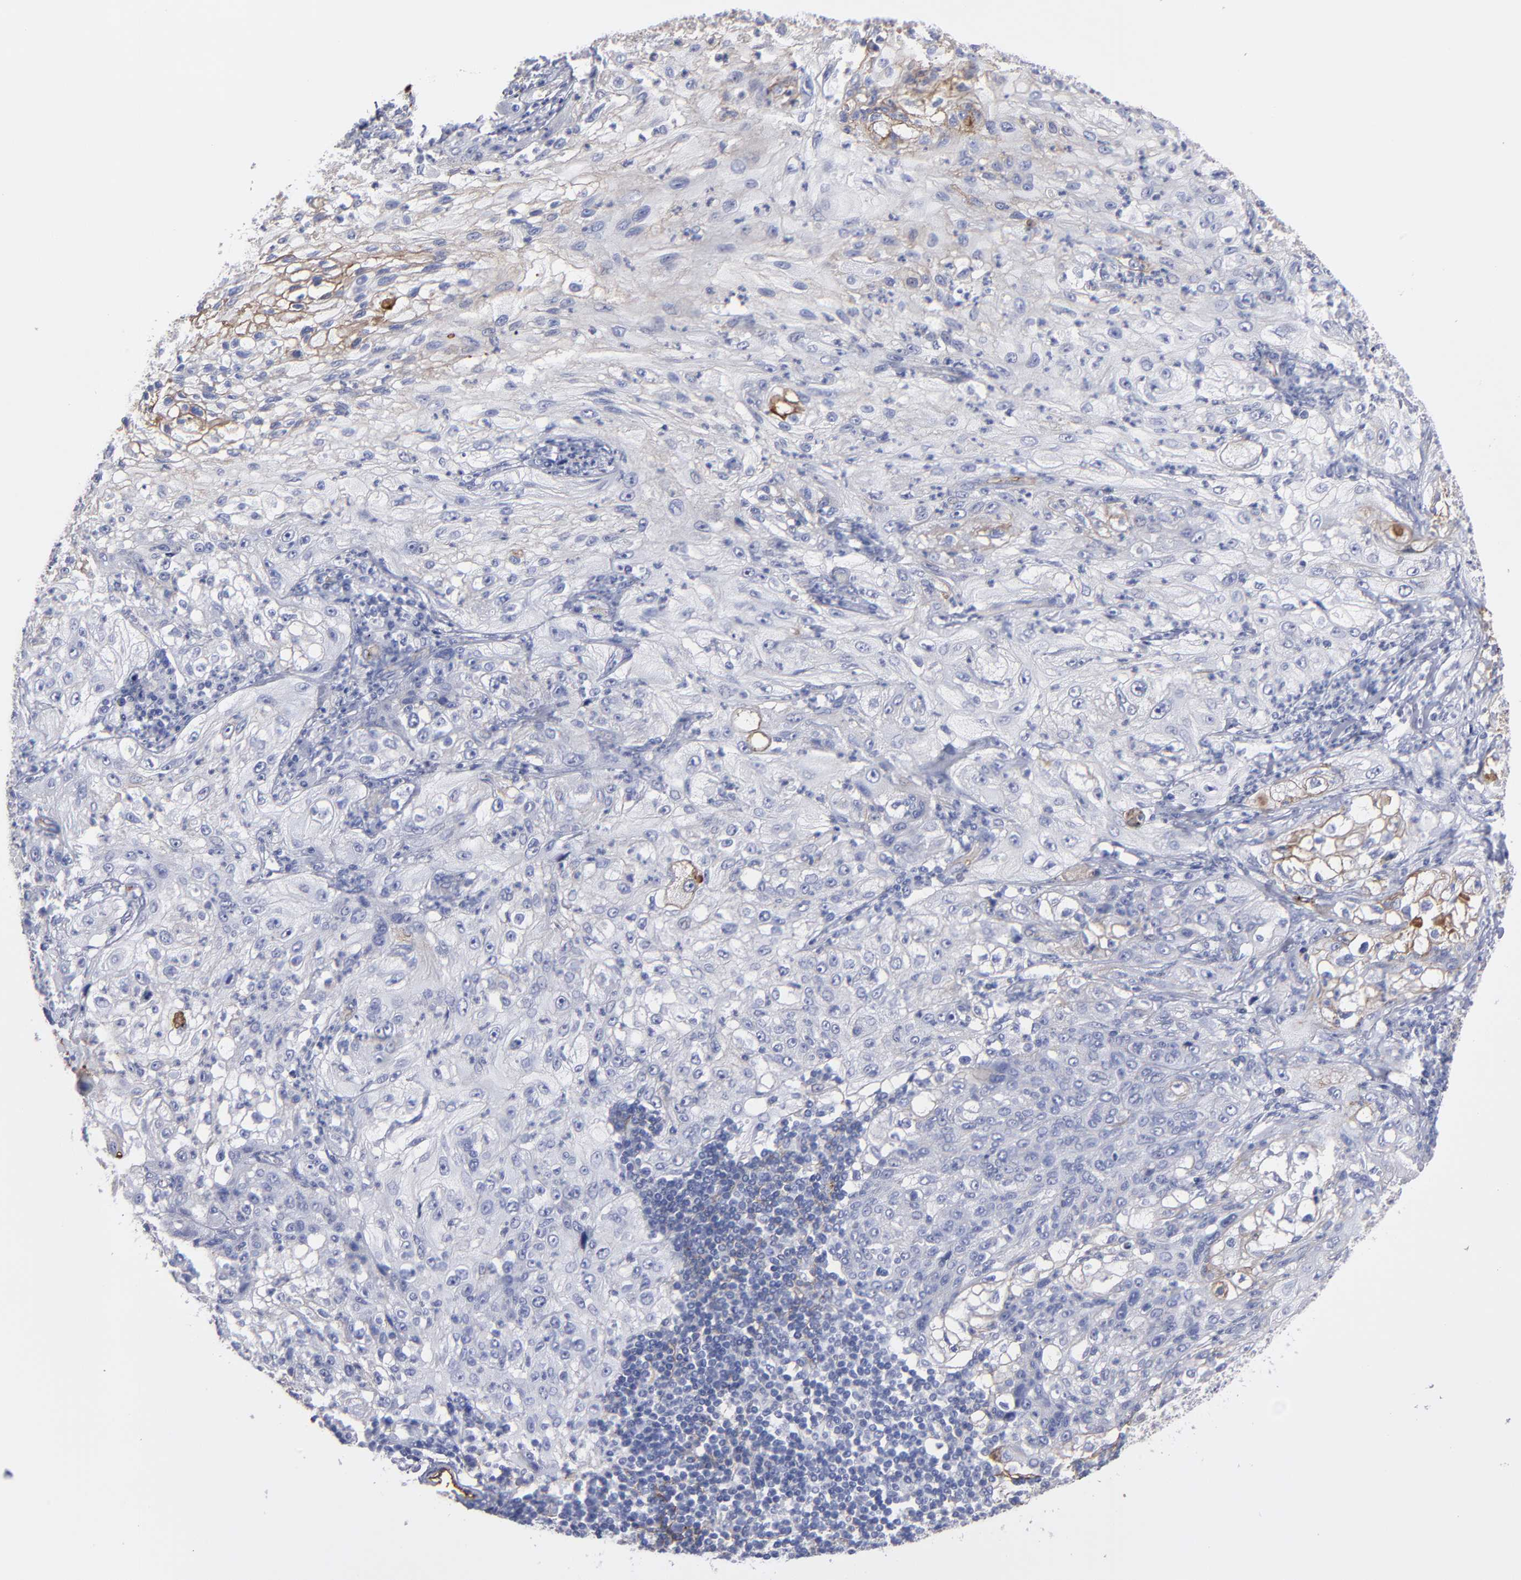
{"staining": {"intensity": "weak", "quantity": "<25%", "location": "cytoplasmic/membranous"}, "tissue": "lung cancer", "cell_type": "Tumor cells", "image_type": "cancer", "snomed": [{"axis": "morphology", "description": "Inflammation, NOS"}, {"axis": "morphology", "description": "Squamous cell carcinoma, NOS"}, {"axis": "topography", "description": "Lymph node"}, {"axis": "topography", "description": "Soft tissue"}, {"axis": "topography", "description": "Lung"}], "caption": "A high-resolution micrograph shows immunohistochemistry (IHC) staining of lung squamous cell carcinoma, which reveals no significant positivity in tumor cells. Brightfield microscopy of immunohistochemistry (IHC) stained with DAB (brown) and hematoxylin (blue), captured at high magnification.", "gene": "TM4SF1", "patient": {"sex": "male", "age": 66}}